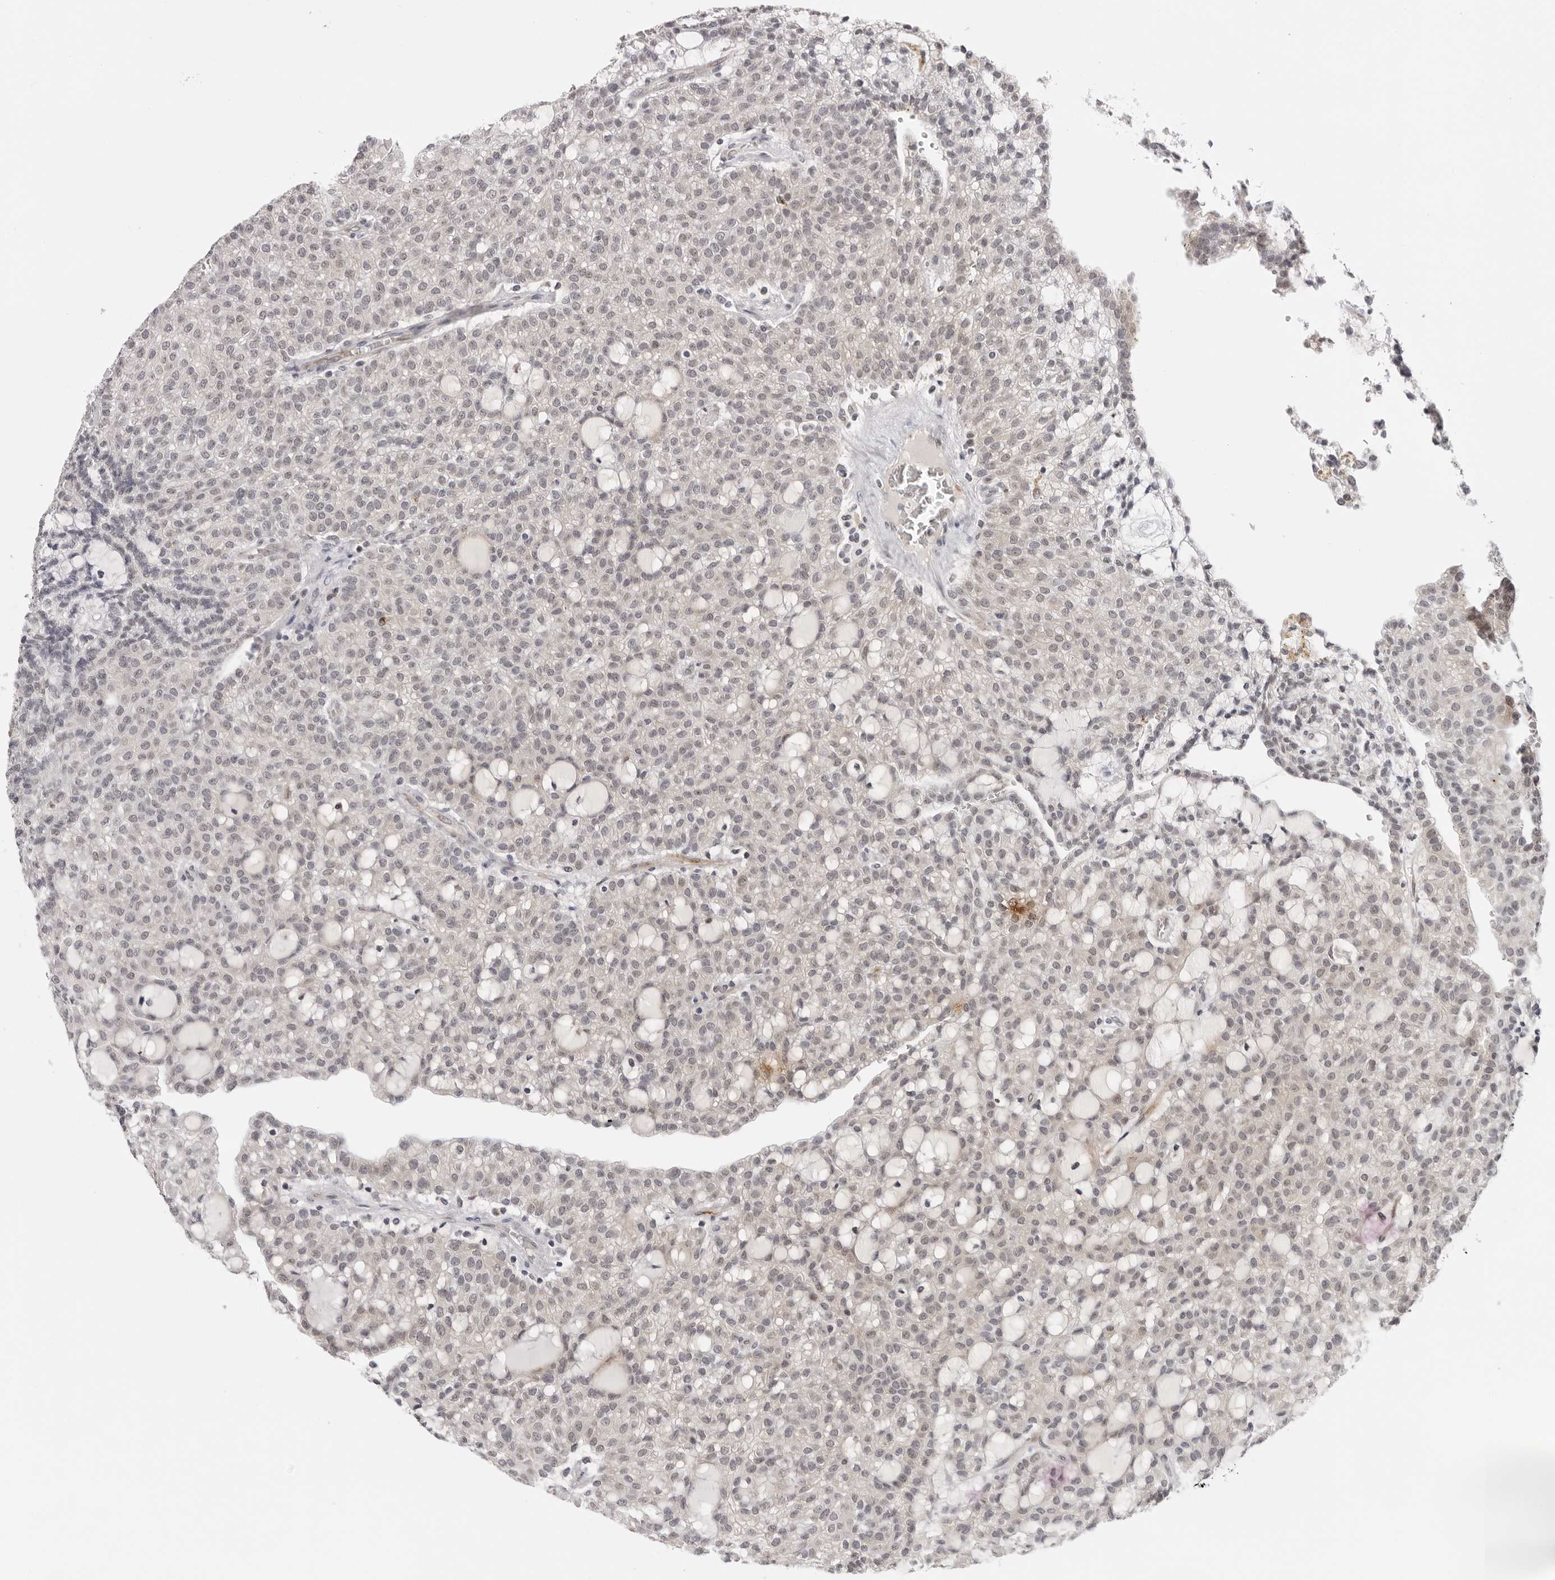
{"staining": {"intensity": "negative", "quantity": "none", "location": "none"}, "tissue": "renal cancer", "cell_type": "Tumor cells", "image_type": "cancer", "snomed": [{"axis": "morphology", "description": "Adenocarcinoma, NOS"}, {"axis": "topography", "description": "Kidney"}], "caption": "This photomicrograph is of renal cancer (adenocarcinoma) stained with immunohistochemistry (IHC) to label a protein in brown with the nuclei are counter-stained blue. There is no positivity in tumor cells. Nuclei are stained in blue.", "gene": "IL17RA", "patient": {"sex": "male", "age": 63}}